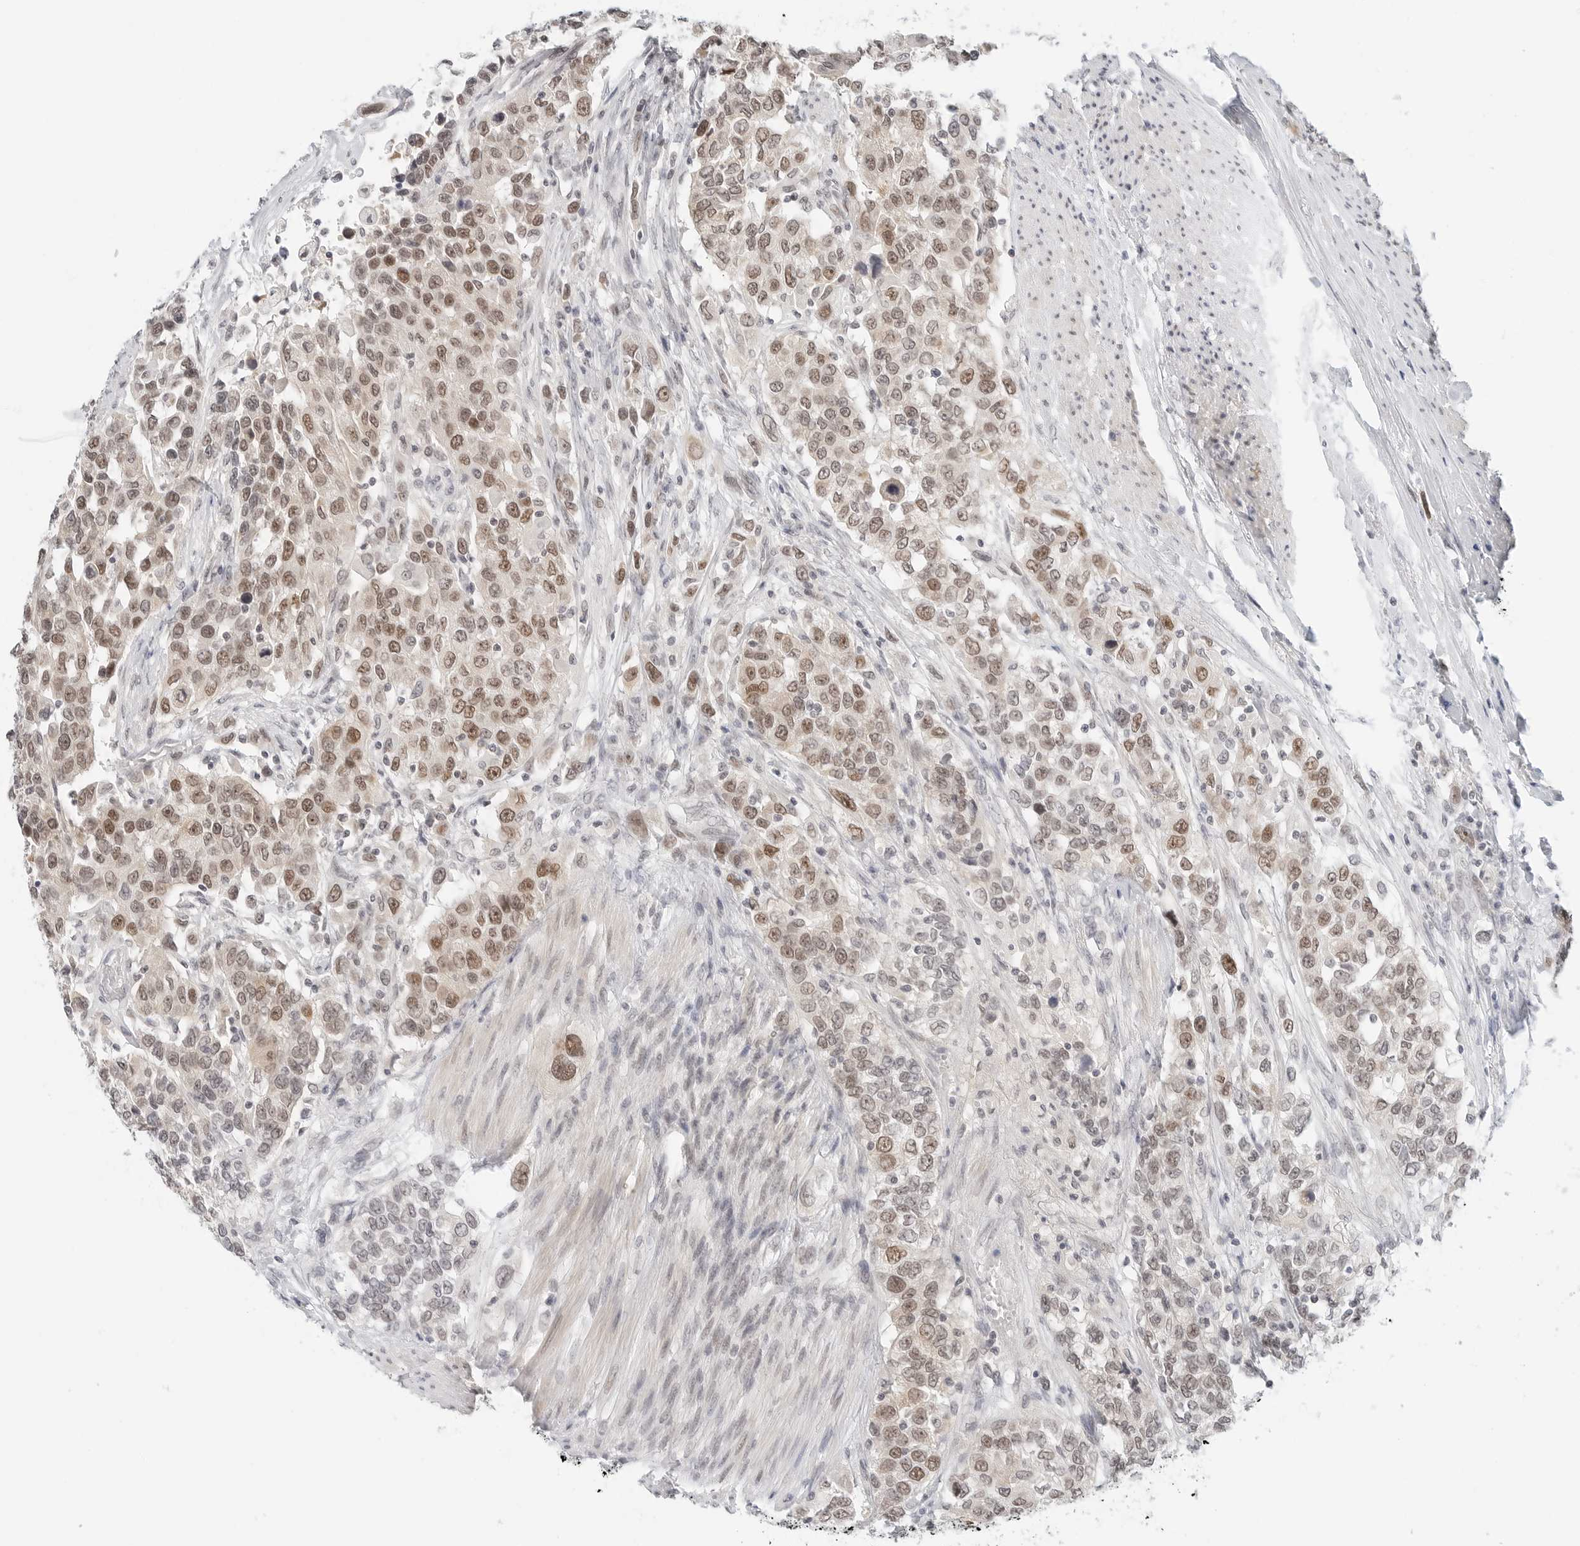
{"staining": {"intensity": "moderate", "quantity": ">75%", "location": "nuclear"}, "tissue": "urothelial cancer", "cell_type": "Tumor cells", "image_type": "cancer", "snomed": [{"axis": "morphology", "description": "Urothelial carcinoma, High grade"}, {"axis": "topography", "description": "Urinary bladder"}], "caption": "Immunohistochemical staining of high-grade urothelial carcinoma reveals medium levels of moderate nuclear protein staining in approximately >75% of tumor cells. Nuclei are stained in blue.", "gene": "TSEN2", "patient": {"sex": "female", "age": 80}}